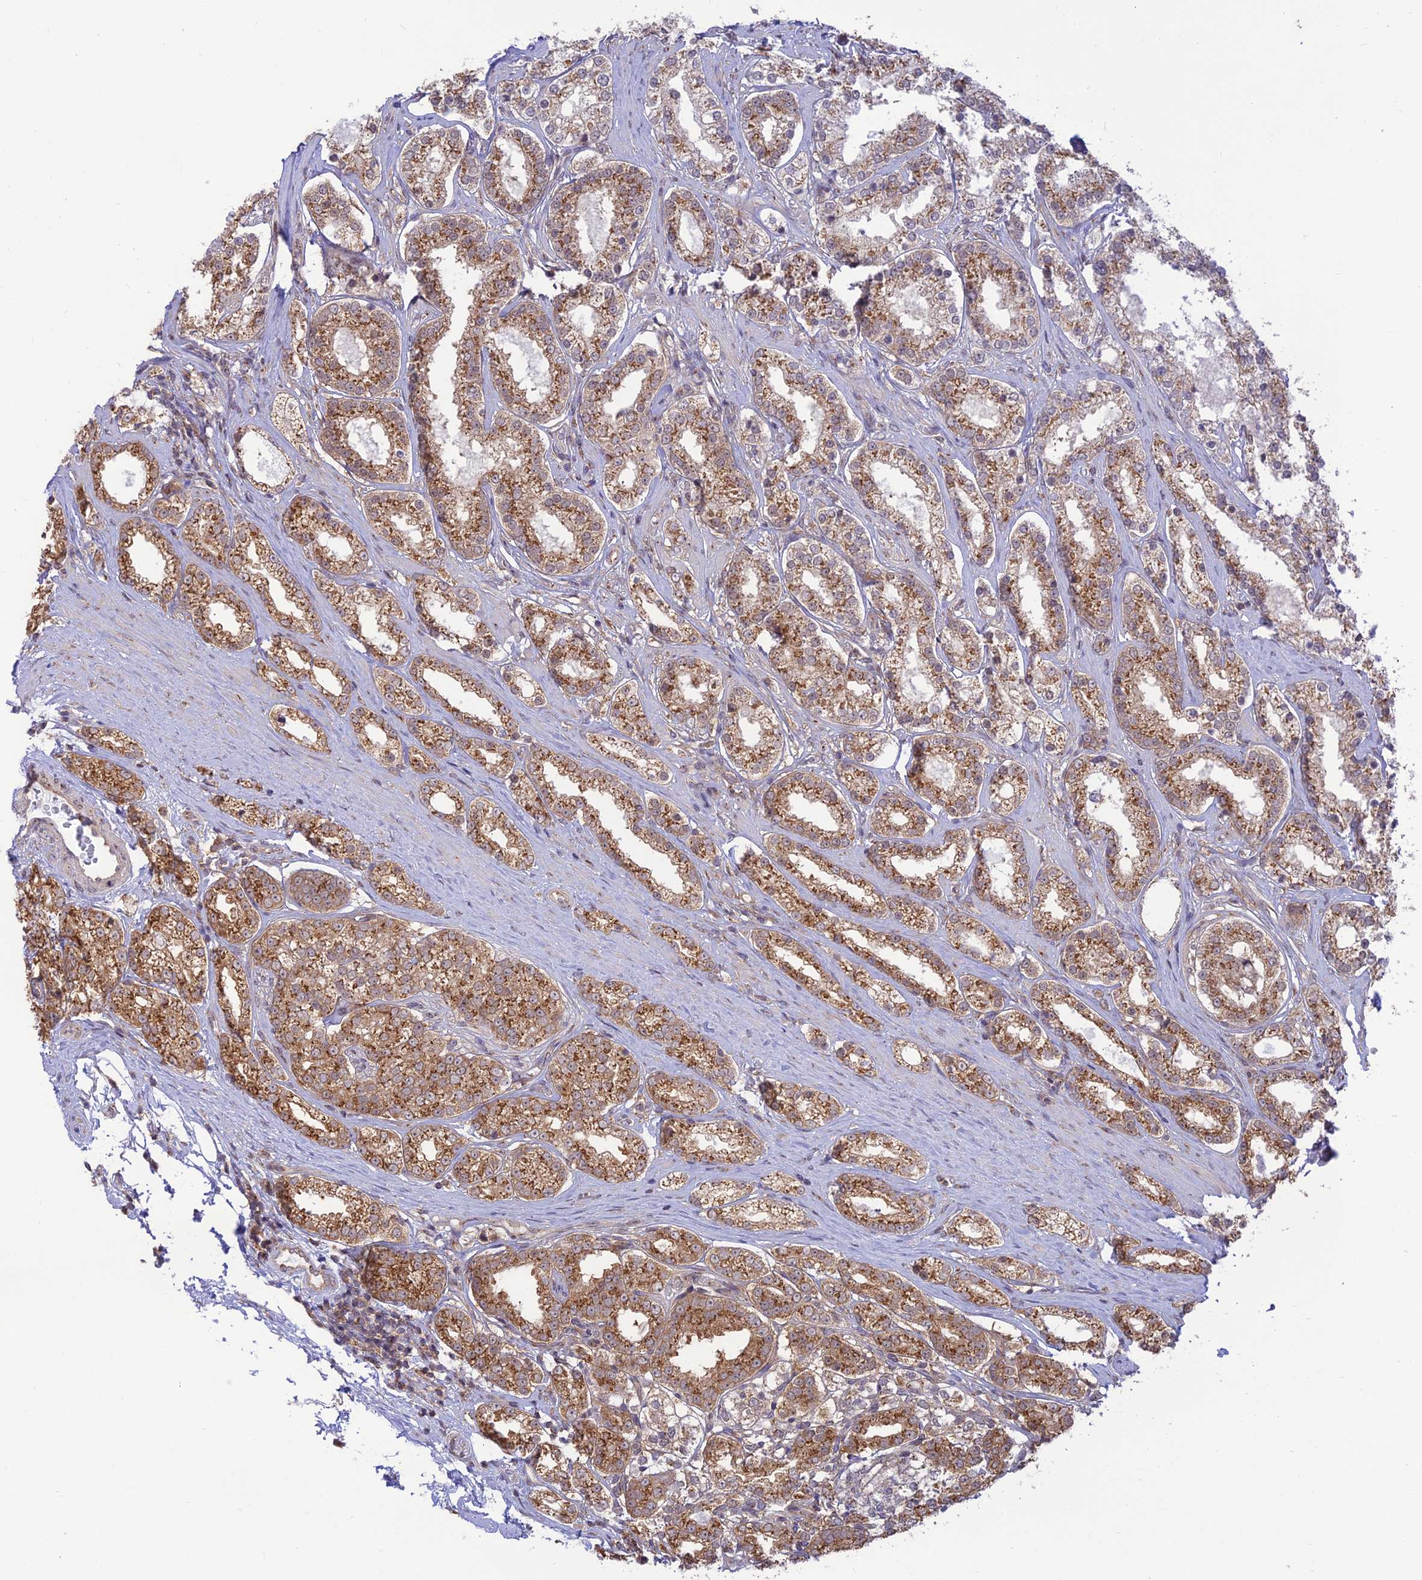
{"staining": {"intensity": "moderate", "quantity": ">75%", "location": "cytoplasmic/membranous"}, "tissue": "prostate cancer", "cell_type": "Tumor cells", "image_type": "cancer", "snomed": [{"axis": "morphology", "description": "Normal tissue, NOS"}, {"axis": "morphology", "description": "Adenocarcinoma, High grade"}, {"axis": "topography", "description": "Prostate"}], "caption": "Tumor cells show moderate cytoplasmic/membranous positivity in approximately >75% of cells in prostate cancer. (DAB (3,3'-diaminobenzidine) IHC with brightfield microscopy, high magnification).", "gene": "GOLGA3", "patient": {"sex": "male", "age": 83}}